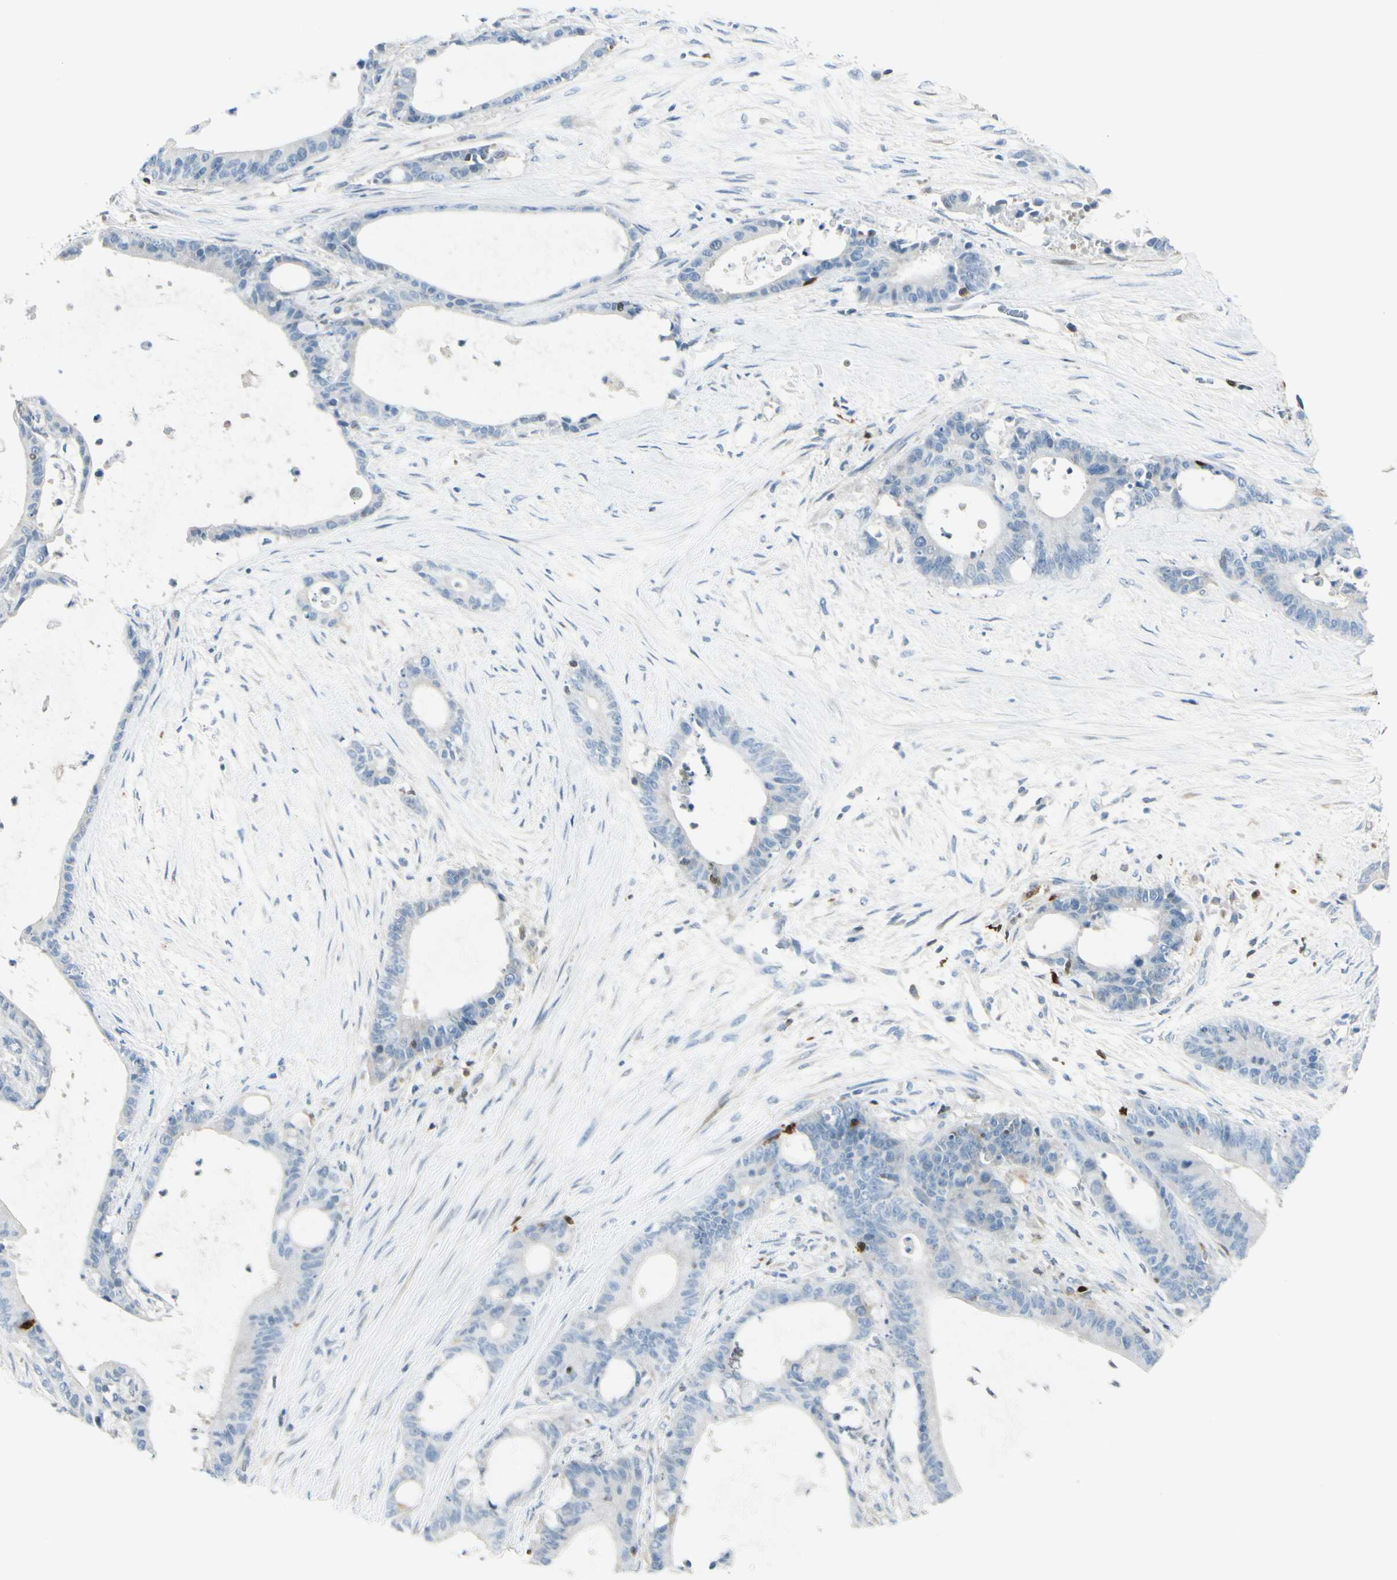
{"staining": {"intensity": "negative", "quantity": "none", "location": "none"}, "tissue": "liver cancer", "cell_type": "Tumor cells", "image_type": "cancer", "snomed": [{"axis": "morphology", "description": "Cholangiocarcinoma"}, {"axis": "topography", "description": "Liver"}], "caption": "Liver cancer (cholangiocarcinoma) stained for a protein using IHC displays no expression tumor cells.", "gene": "TRAF1", "patient": {"sex": "female", "age": 73}}